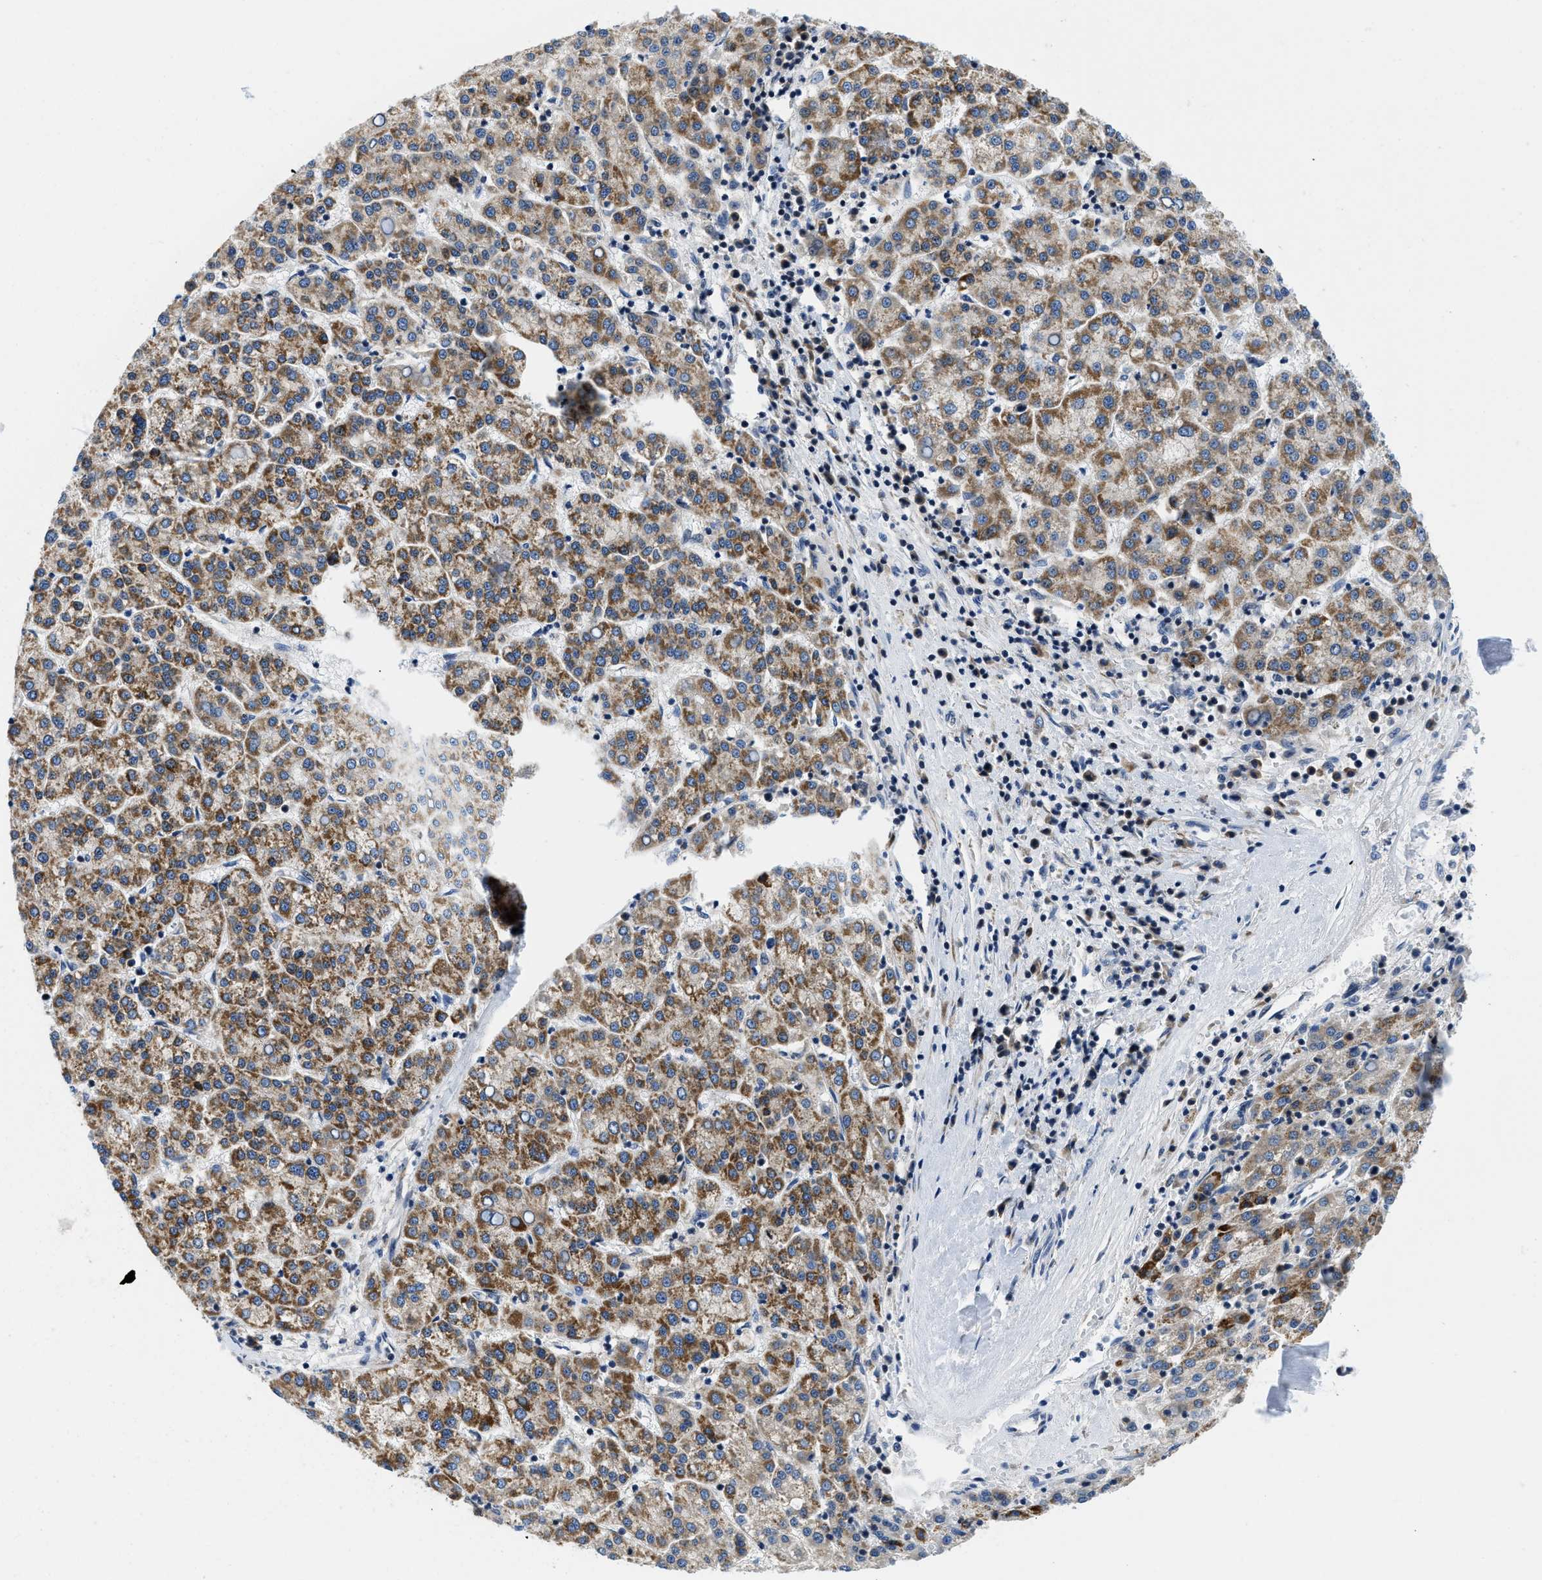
{"staining": {"intensity": "moderate", "quantity": ">75%", "location": "cytoplasmic/membranous"}, "tissue": "liver cancer", "cell_type": "Tumor cells", "image_type": "cancer", "snomed": [{"axis": "morphology", "description": "Carcinoma, Hepatocellular, NOS"}, {"axis": "topography", "description": "Liver"}], "caption": "This is a histology image of IHC staining of liver cancer, which shows moderate expression in the cytoplasmic/membranous of tumor cells.", "gene": "IKBKE", "patient": {"sex": "female", "age": 58}}